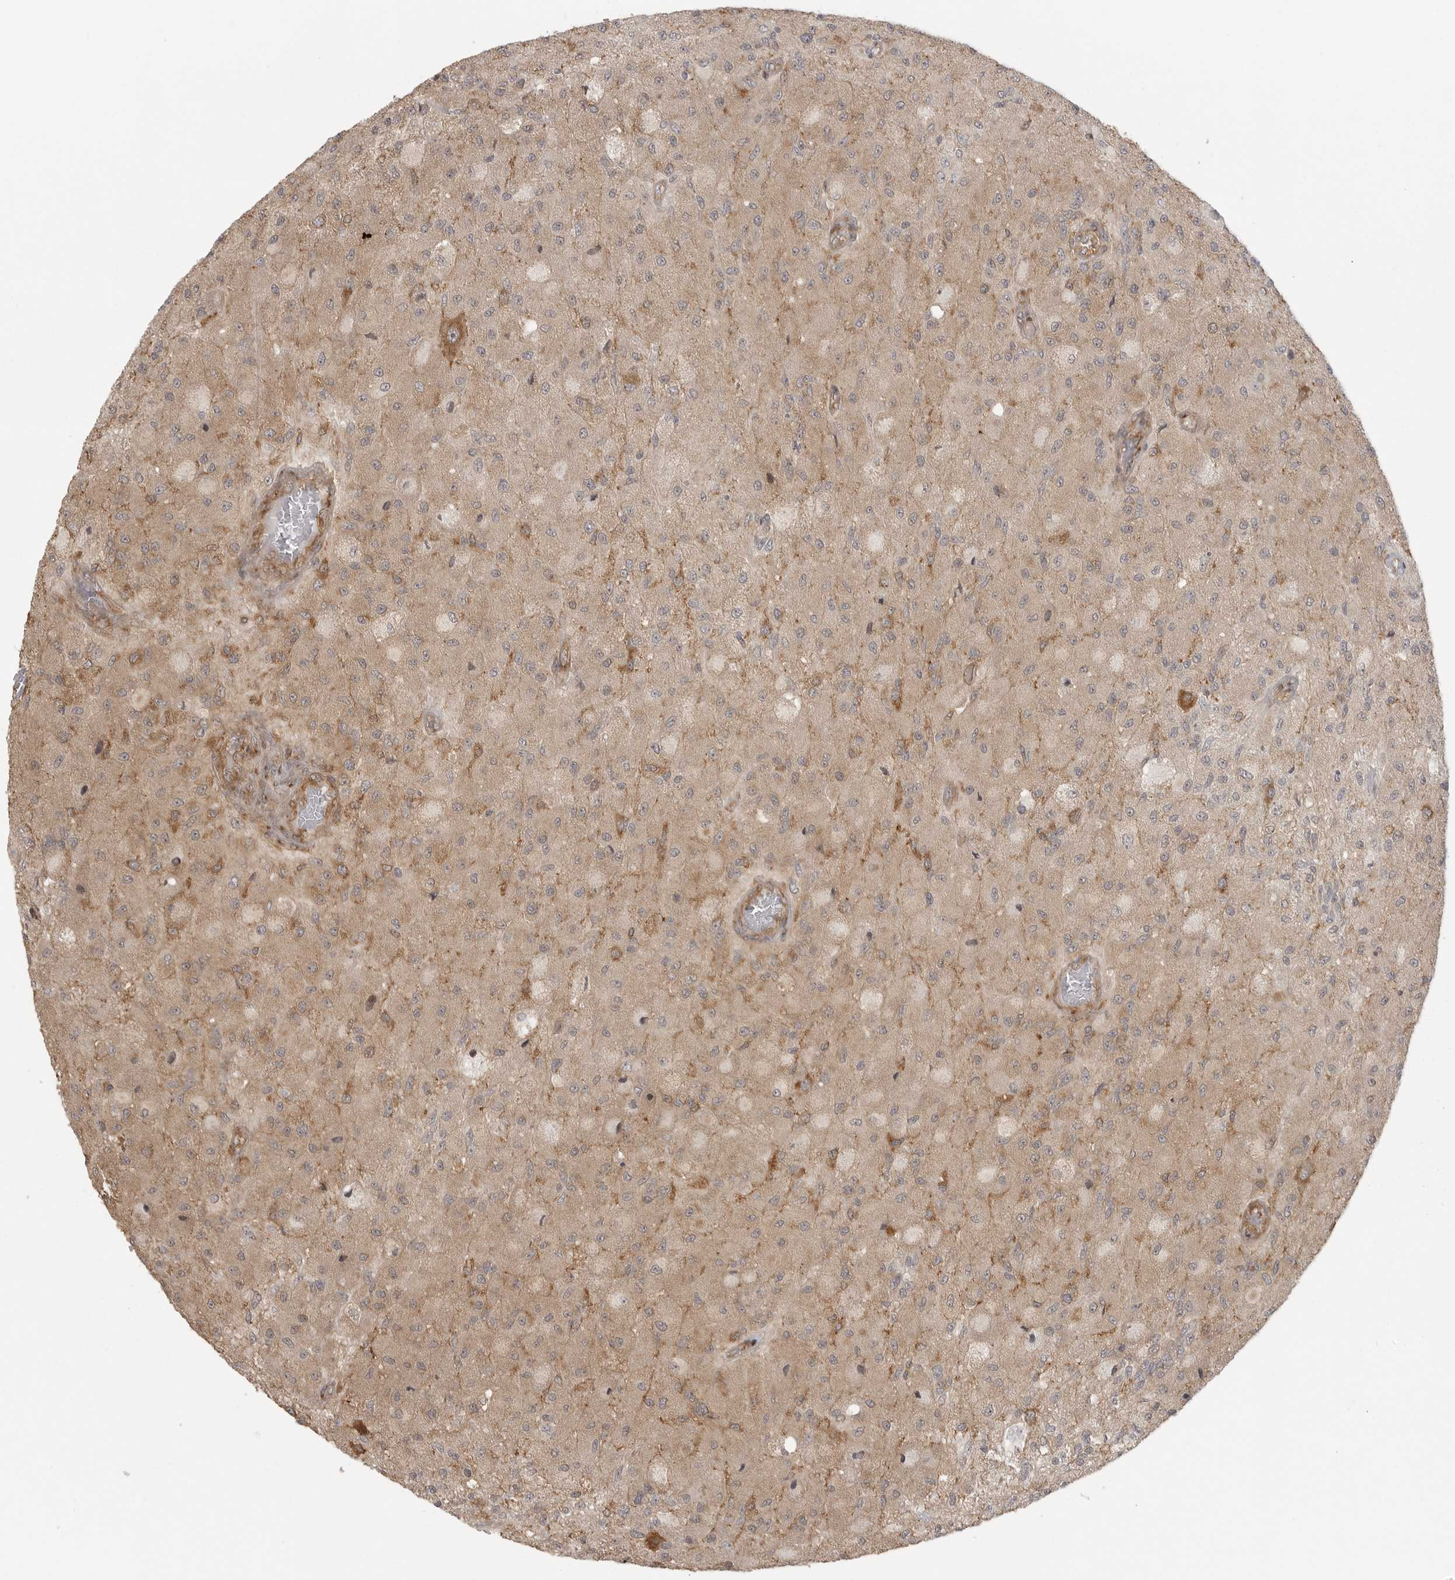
{"staining": {"intensity": "moderate", "quantity": "<25%", "location": "cytoplasmic/membranous"}, "tissue": "glioma", "cell_type": "Tumor cells", "image_type": "cancer", "snomed": [{"axis": "morphology", "description": "Normal tissue, NOS"}, {"axis": "morphology", "description": "Glioma, malignant, High grade"}, {"axis": "topography", "description": "Cerebral cortex"}], "caption": "Glioma stained with DAB immunohistochemistry shows low levels of moderate cytoplasmic/membranous staining in approximately <25% of tumor cells.", "gene": "FAT3", "patient": {"sex": "male", "age": 77}}